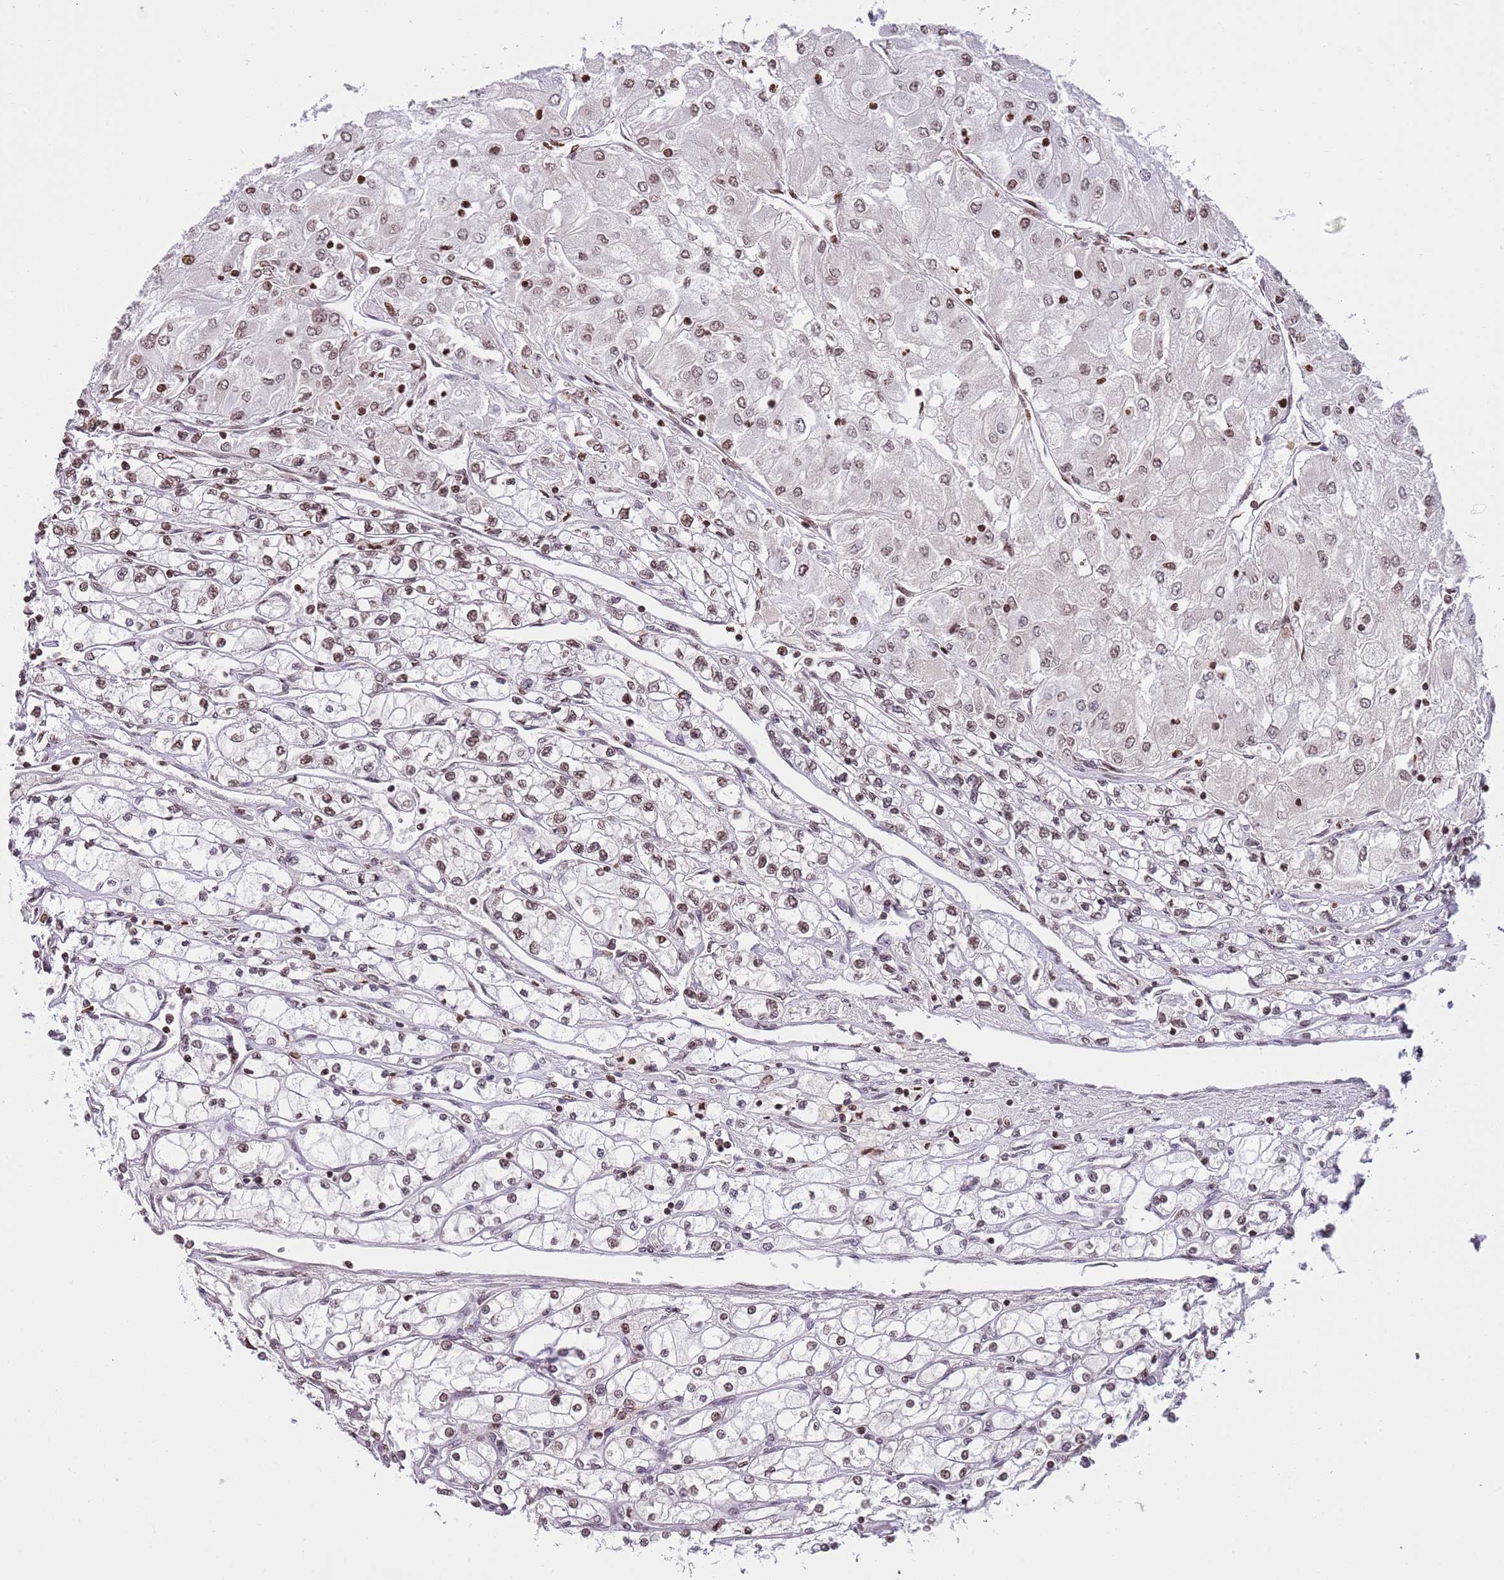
{"staining": {"intensity": "moderate", "quantity": "25%-75%", "location": "nuclear"}, "tissue": "renal cancer", "cell_type": "Tumor cells", "image_type": "cancer", "snomed": [{"axis": "morphology", "description": "Adenocarcinoma, NOS"}, {"axis": "topography", "description": "Kidney"}], "caption": "Tumor cells display medium levels of moderate nuclear expression in about 25%-75% of cells in adenocarcinoma (renal). The protein of interest is shown in brown color, while the nuclei are stained blue.", "gene": "KPNA3", "patient": {"sex": "male", "age": 80}}